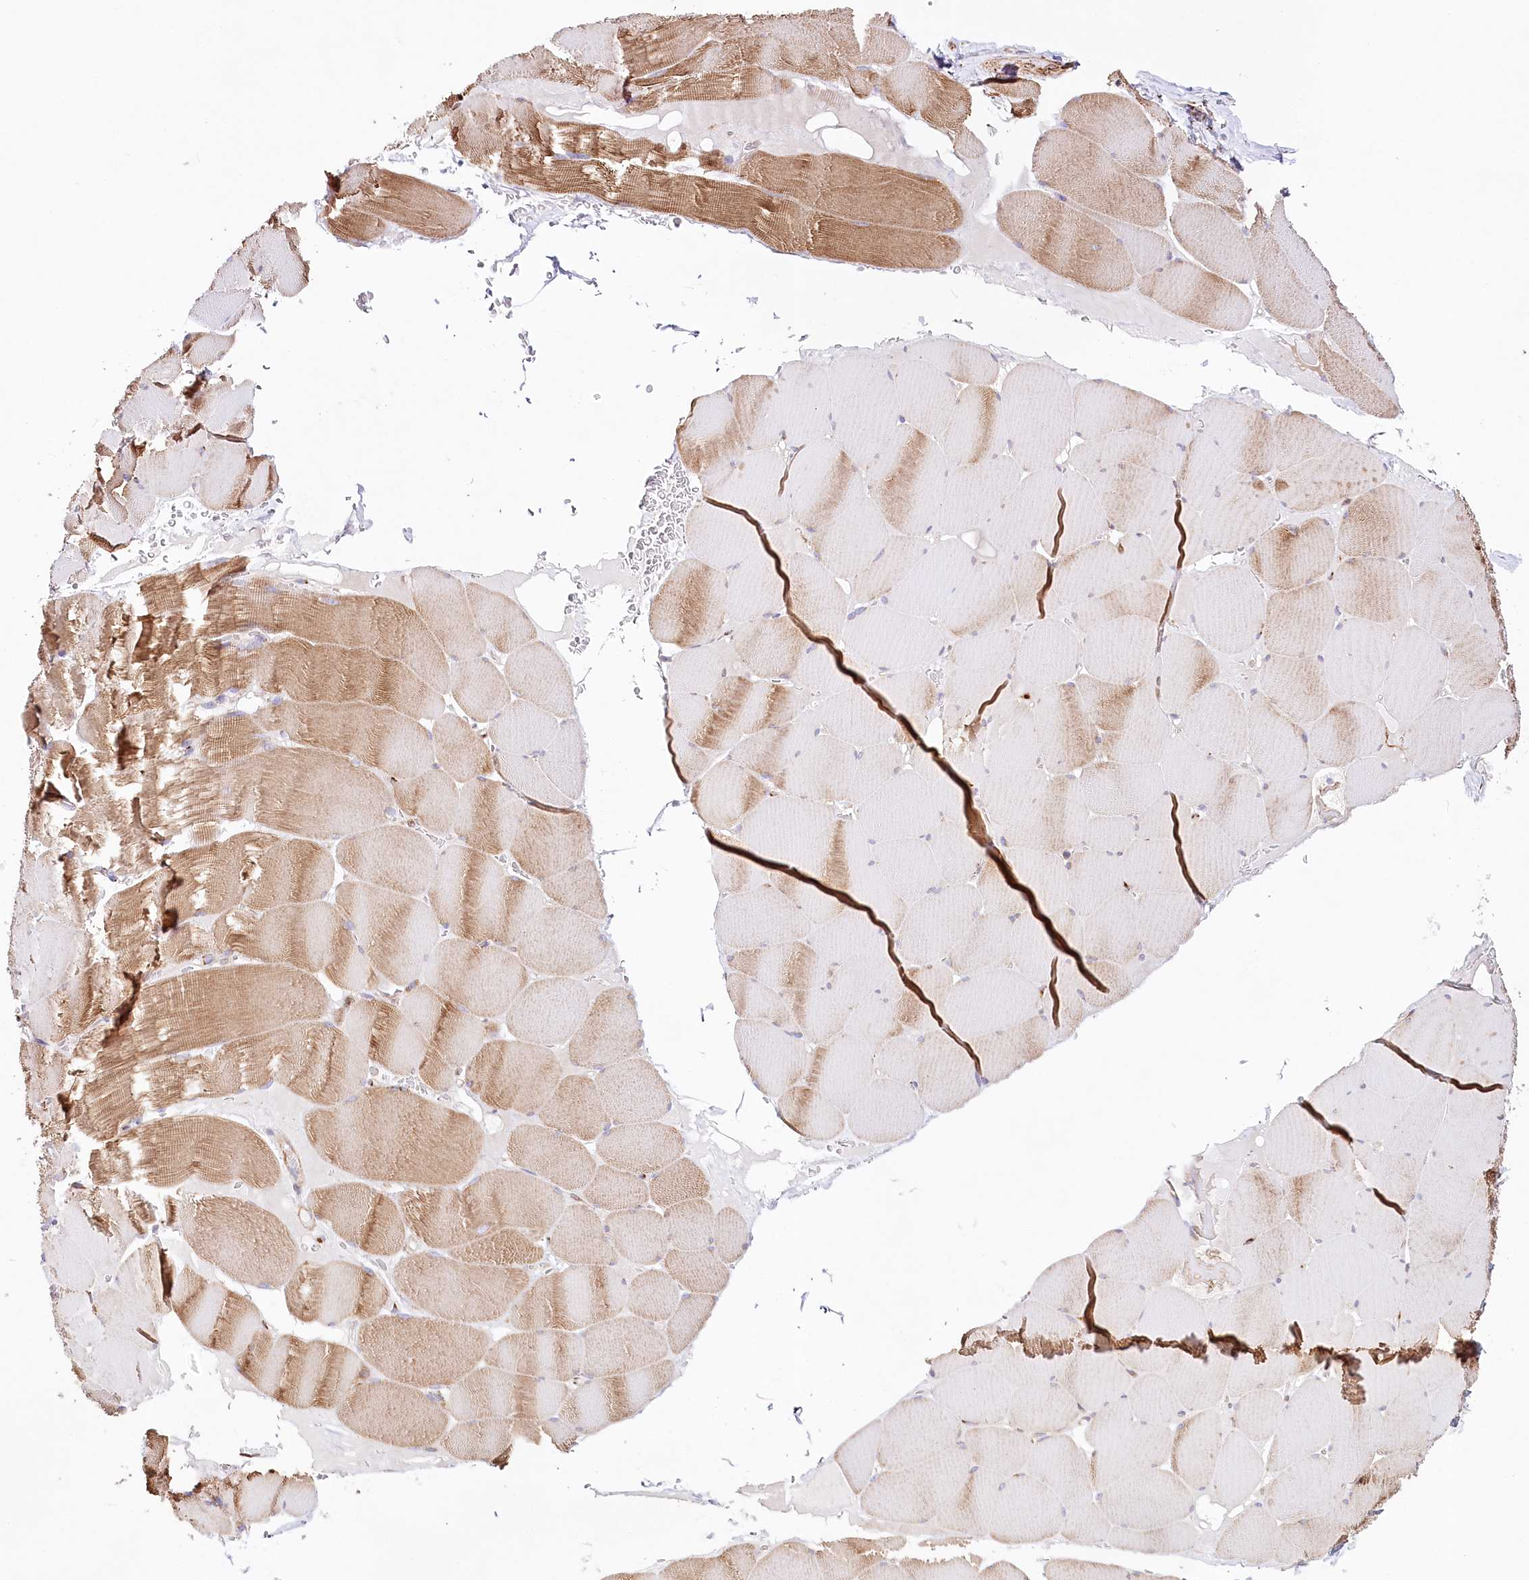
{"staining": {"intensity": "moderate", "quantity": ">75%", "location": "cytoplasmic/membranous"}, "tissue": "skeletal muscle", "cell_type": "Myocytes", "image_type": "normal", "snomed": [{"axis": "morphology", "description": "Normal tissue, NOS"}, {"axis": "topography", "description": "Skeletal muscle"}], "caption": "The histopathology image shows immunohistochemical staining of unremarkable skeletal muscle. There is moderate cytoplasmic/membranous expression is seen in approximately >75% of myocytes. Nuclei are stained in blue.", "gene": "ABRAXAS2", "patient": {"sex": "male", "age": 62}}